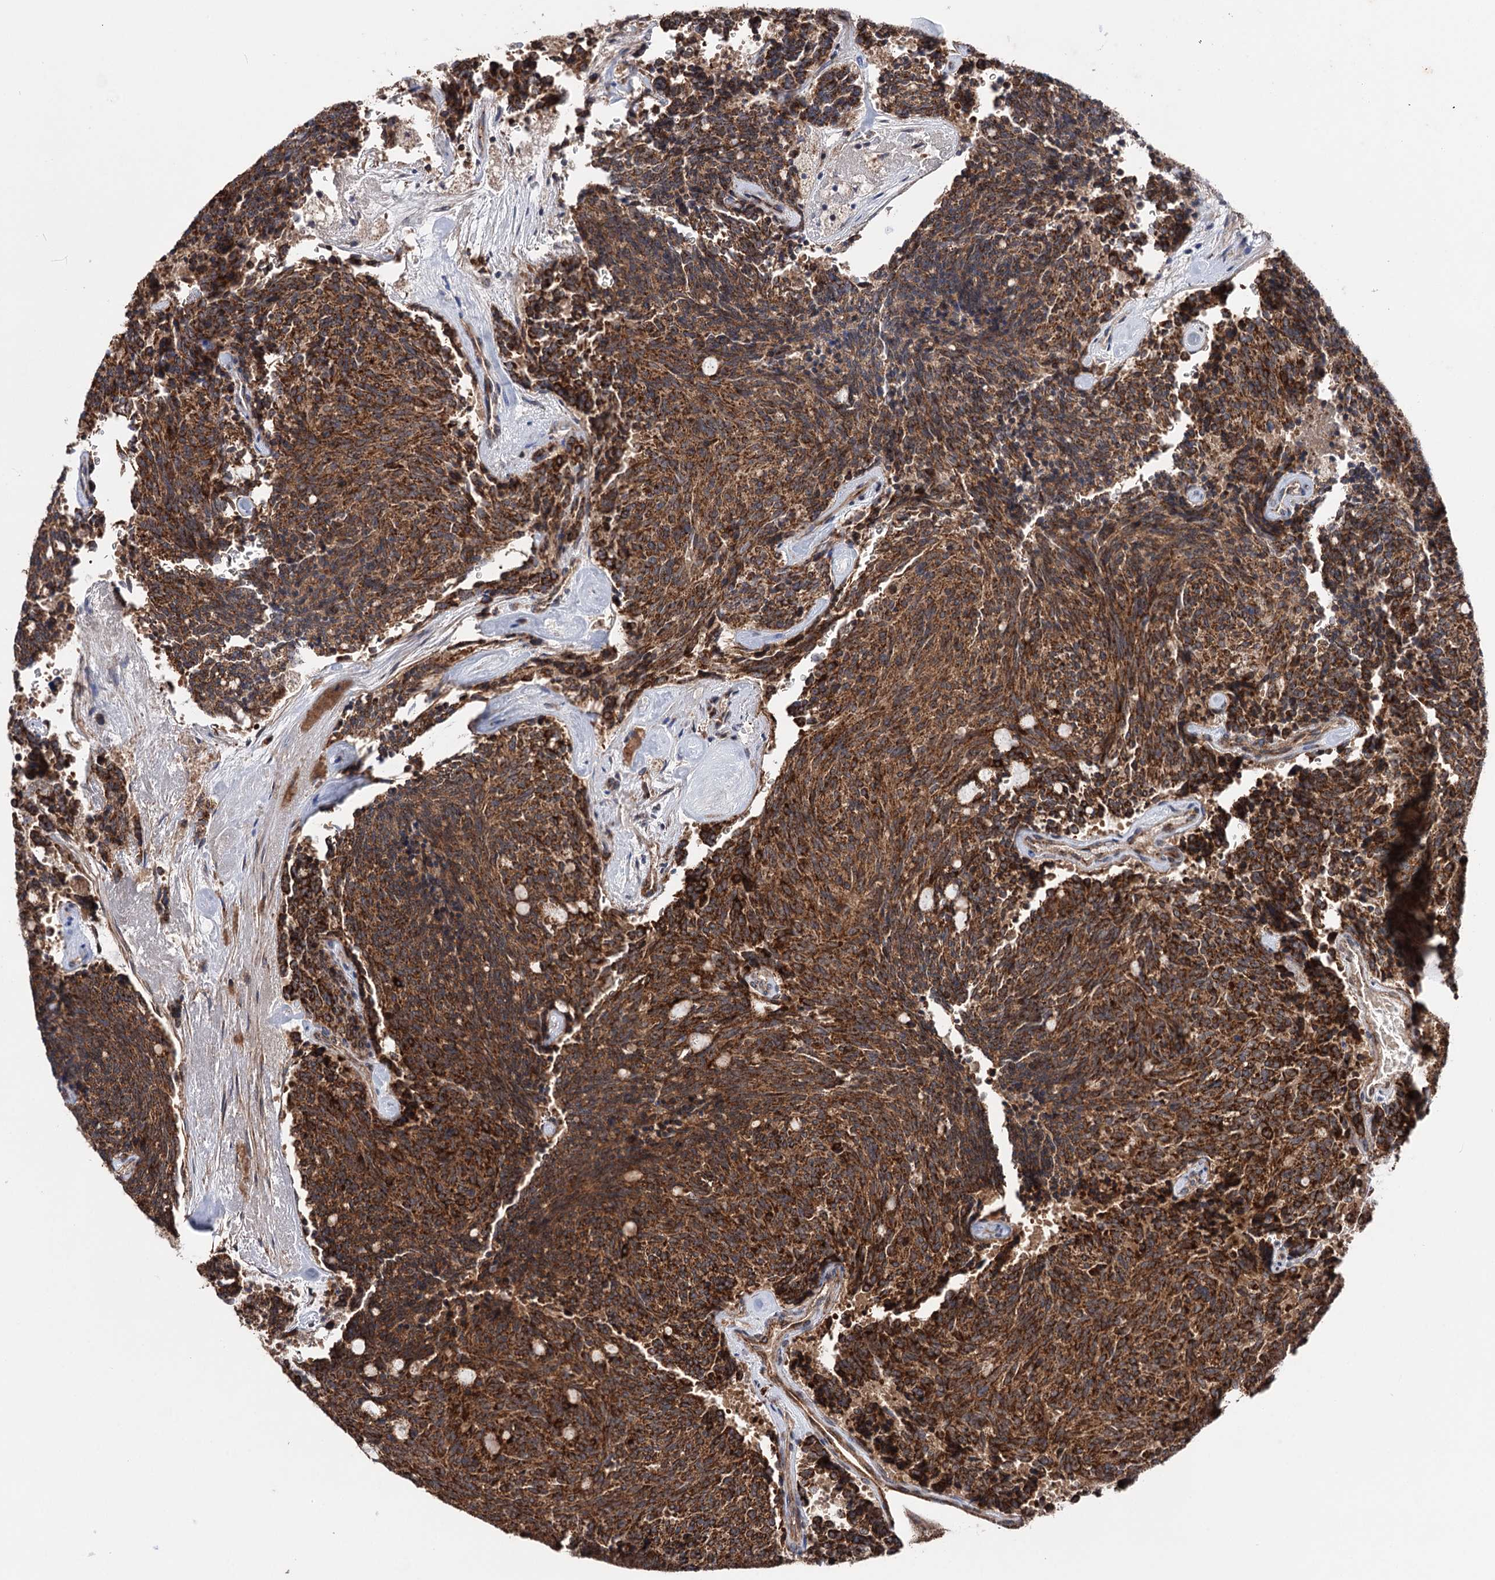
{"staining": {"intensity": "strong", "quantity": ">75%", "location": "cytoplasmic/membranous"}, "tissue": "carcinoid", "cell_type": "Tumor cells", "image_type": "cancer", "snomed": [{"axis": "morphology", "description": "Carcinoid, malignant, NOS"}, {"axis": "topography", "description": "Pancreas"}], "caption": "Immunohistochemistry (IHC) of carcinoid (malignant) shows high levels of strong cytoplasmic/membranous staining in approximately >75% of tumor cells.", "gene": "SUCLA2", "patient": {"sex": "female", "age": 54}}